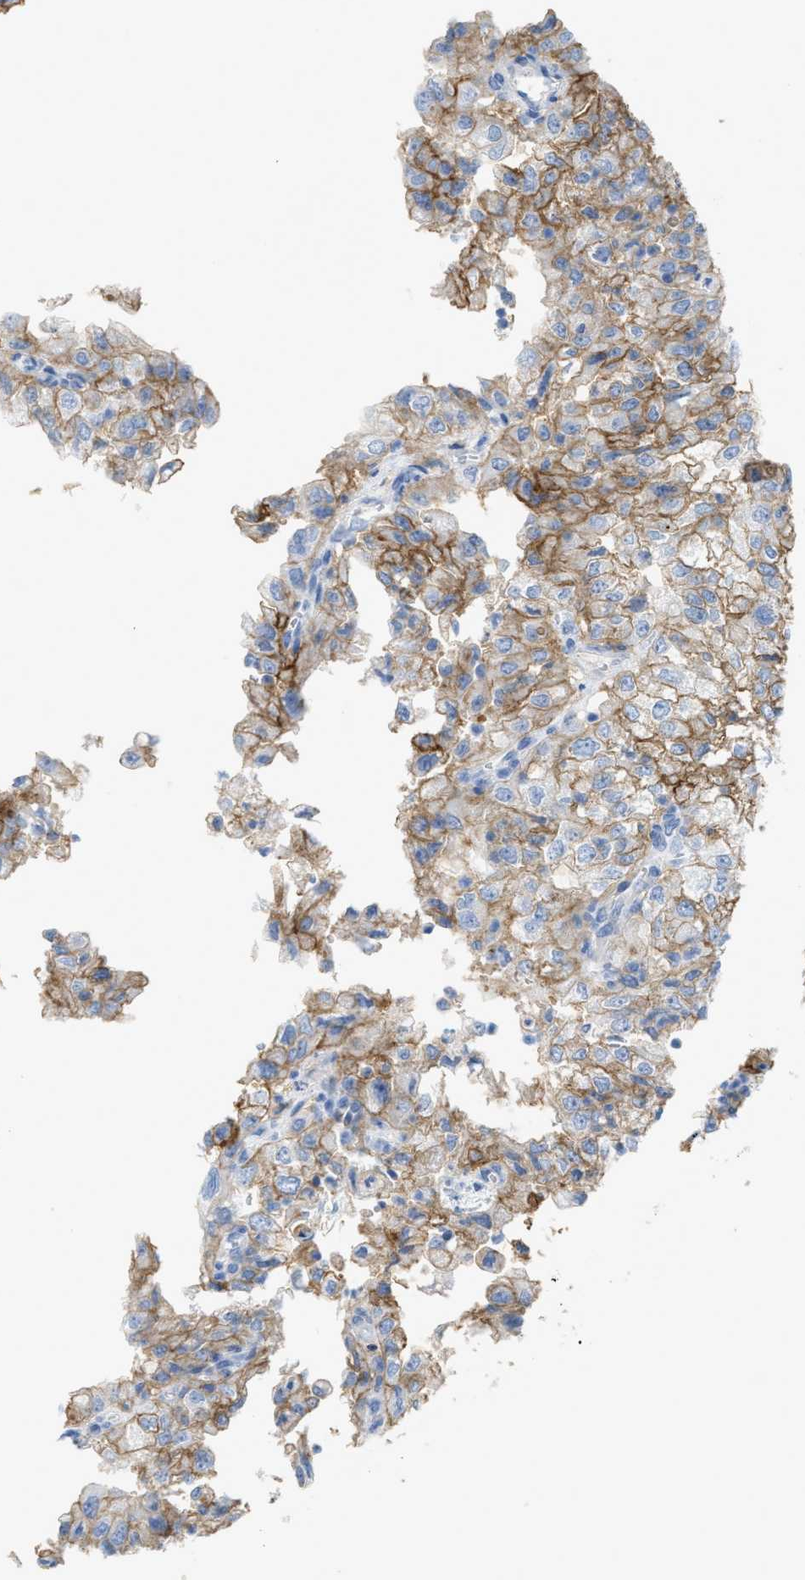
{"staining": {"intensity": "moderate", "quantity": ">75%", "location": "cytoplasmic/membranous"}, "tissue": "renal cancer", "cell_type": "Tumor cells", "image_type": "cancer", "snomed": [{"axis": "morphology", "description": "Adenocarcinoma, NOS"}, {"axis": "topography", "description": "Kidney"}], "caption": "Protein analysis of renal adenocarcinoma tissue displays moderate cytoplasmic/membranous positivity in about >75% of tumor cells.", "gene": "SLC3A2", "patient": {"sex": "female", "age": 54}}